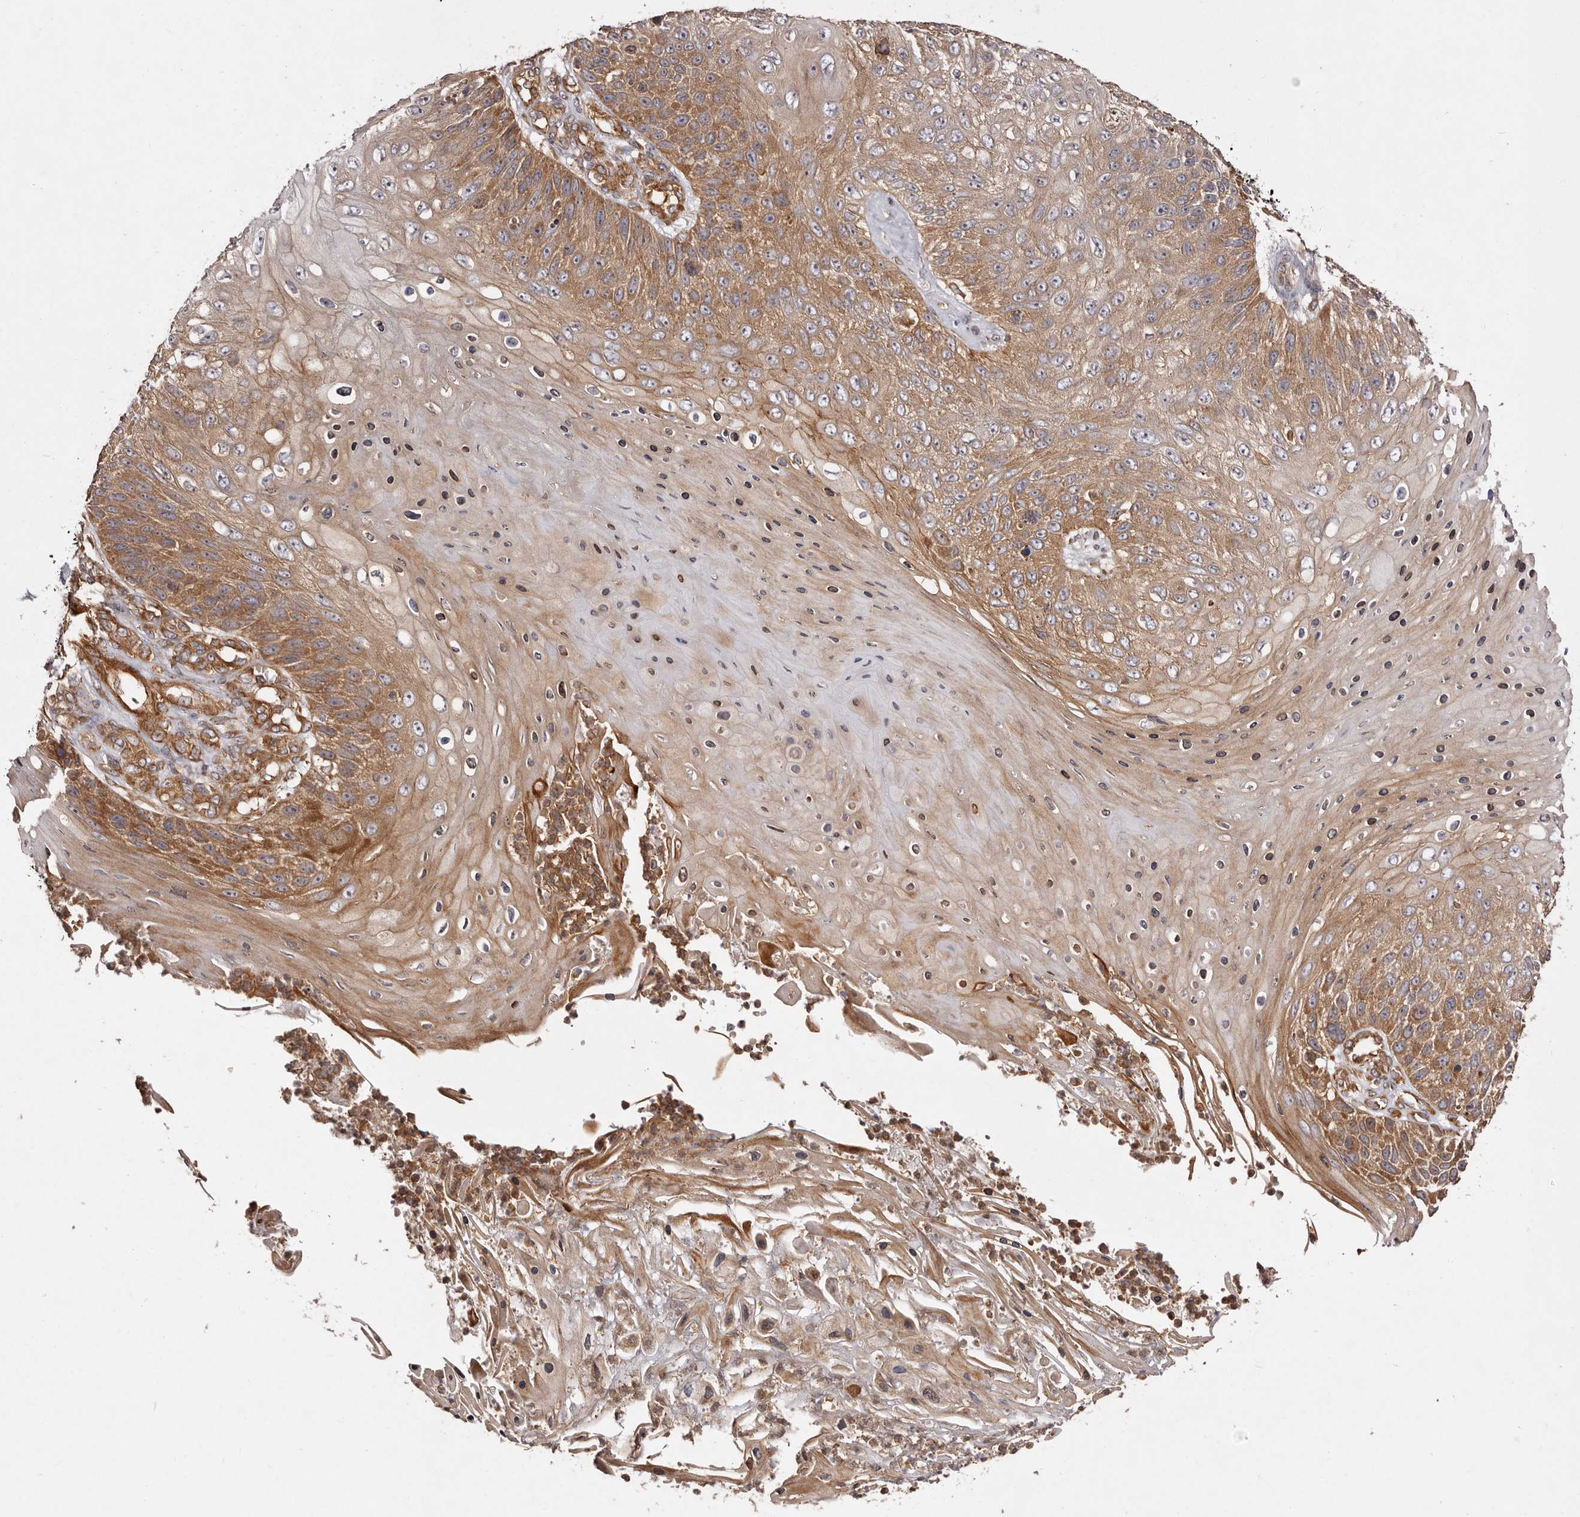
{"staining": {"intensity": "moderate", "quantity": ">75%", "location": "cytoplasmic/membranous"}, "tissue": "skin cancer", "cell_type": "Tumor cells", "image_type": "cancer", "snomed": [{"axis": "morphology", "description": "Squamous cell carcinoma, NOS"}, {"axis": "topography", "description": "Skin"}], "caption": "Immunohistochemistry histopathology image of skin squamous cell carcinoma stained for a protein (brown), which displays medium levels of moderate cytoplasmic/membranous expression in approximately >75% of tumor cells.", "gene": "RPS6", "patient": {"sex": "female", "age": 88}}